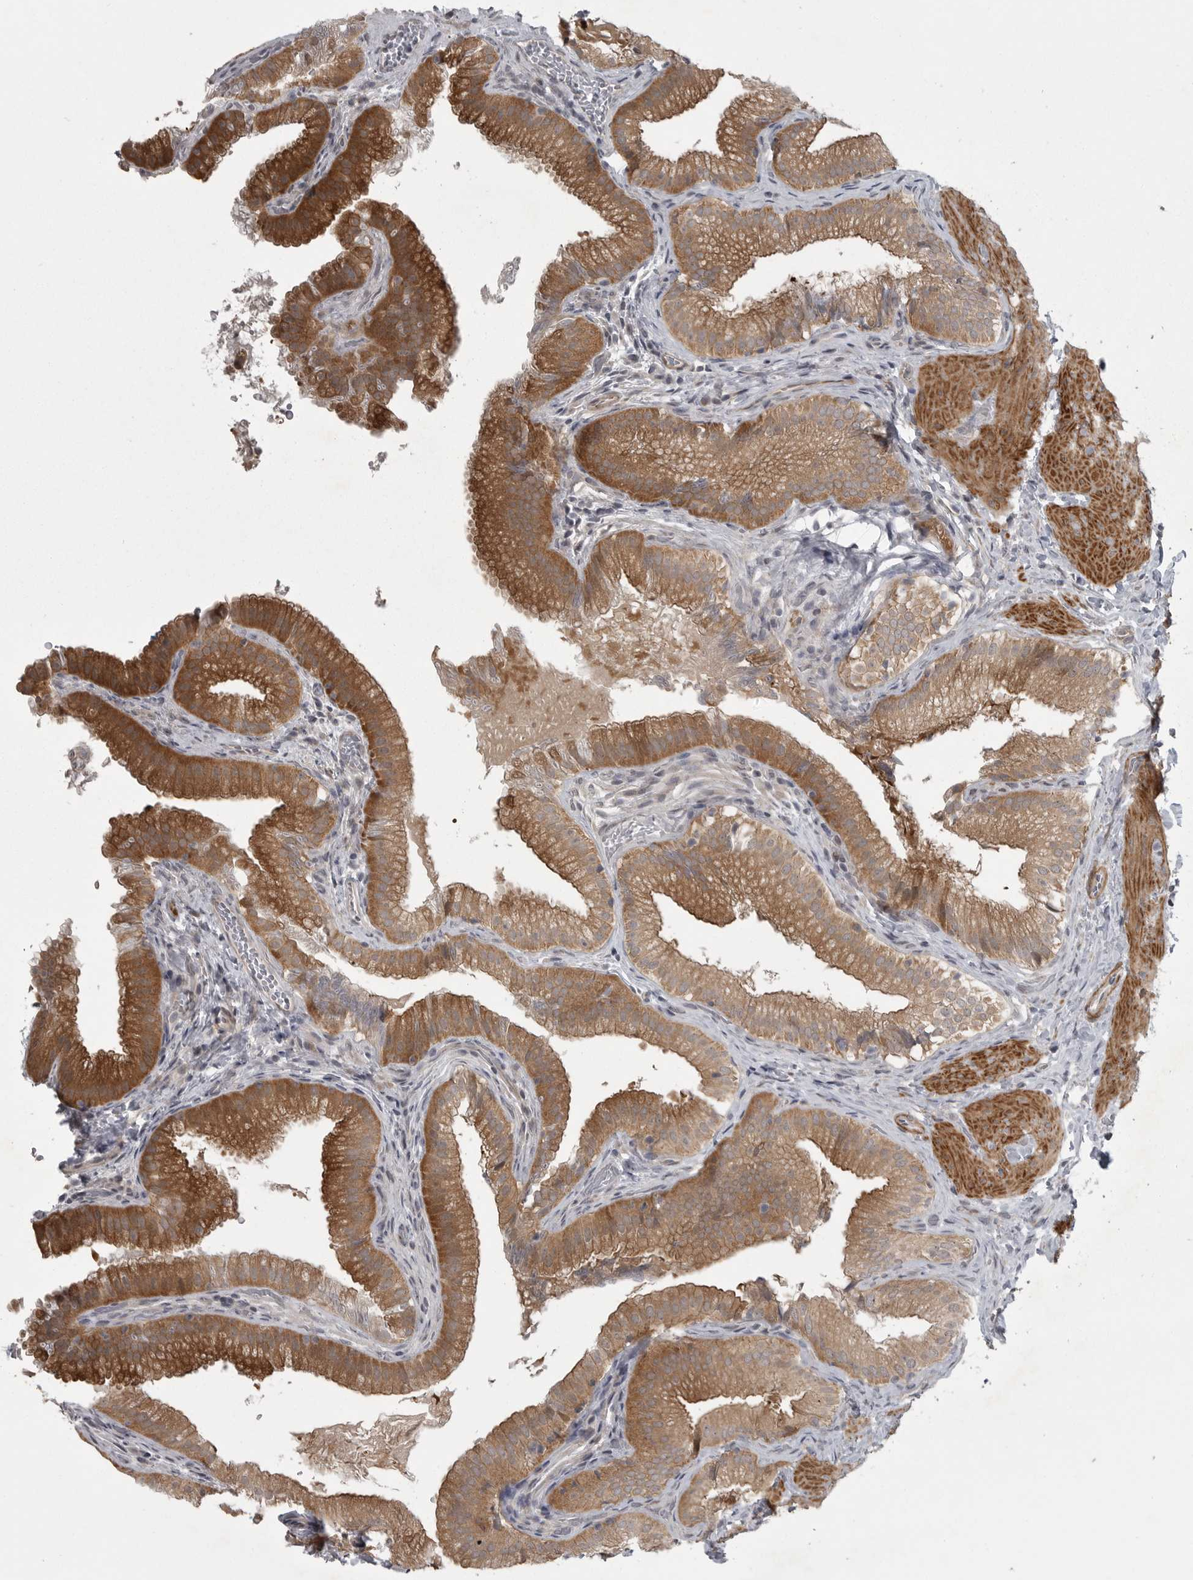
{"staining": {"intensity": "moderate", "quantity": ">75%", "location": "cytoplasmic/membranous"}, "tissue": "gallbladder", "cell_type": "Glandular cells", "image_type": "normal", "snomed": [{"axis": "morphology", "description": "Normal tissue, NOS"}, {"axis": "topography", "description": "Gallbladder"}], "caption": "Immunohistochemical staining of benign human gallbladder displays >75% levels of moderate cytoplasmic/membranous protein expression in about >75% of glandular cells. (IHC, brightfield microscopy, high magnification).", "gene": "PPP1R9A", "patient": {"sex": "female", "age": 30}}